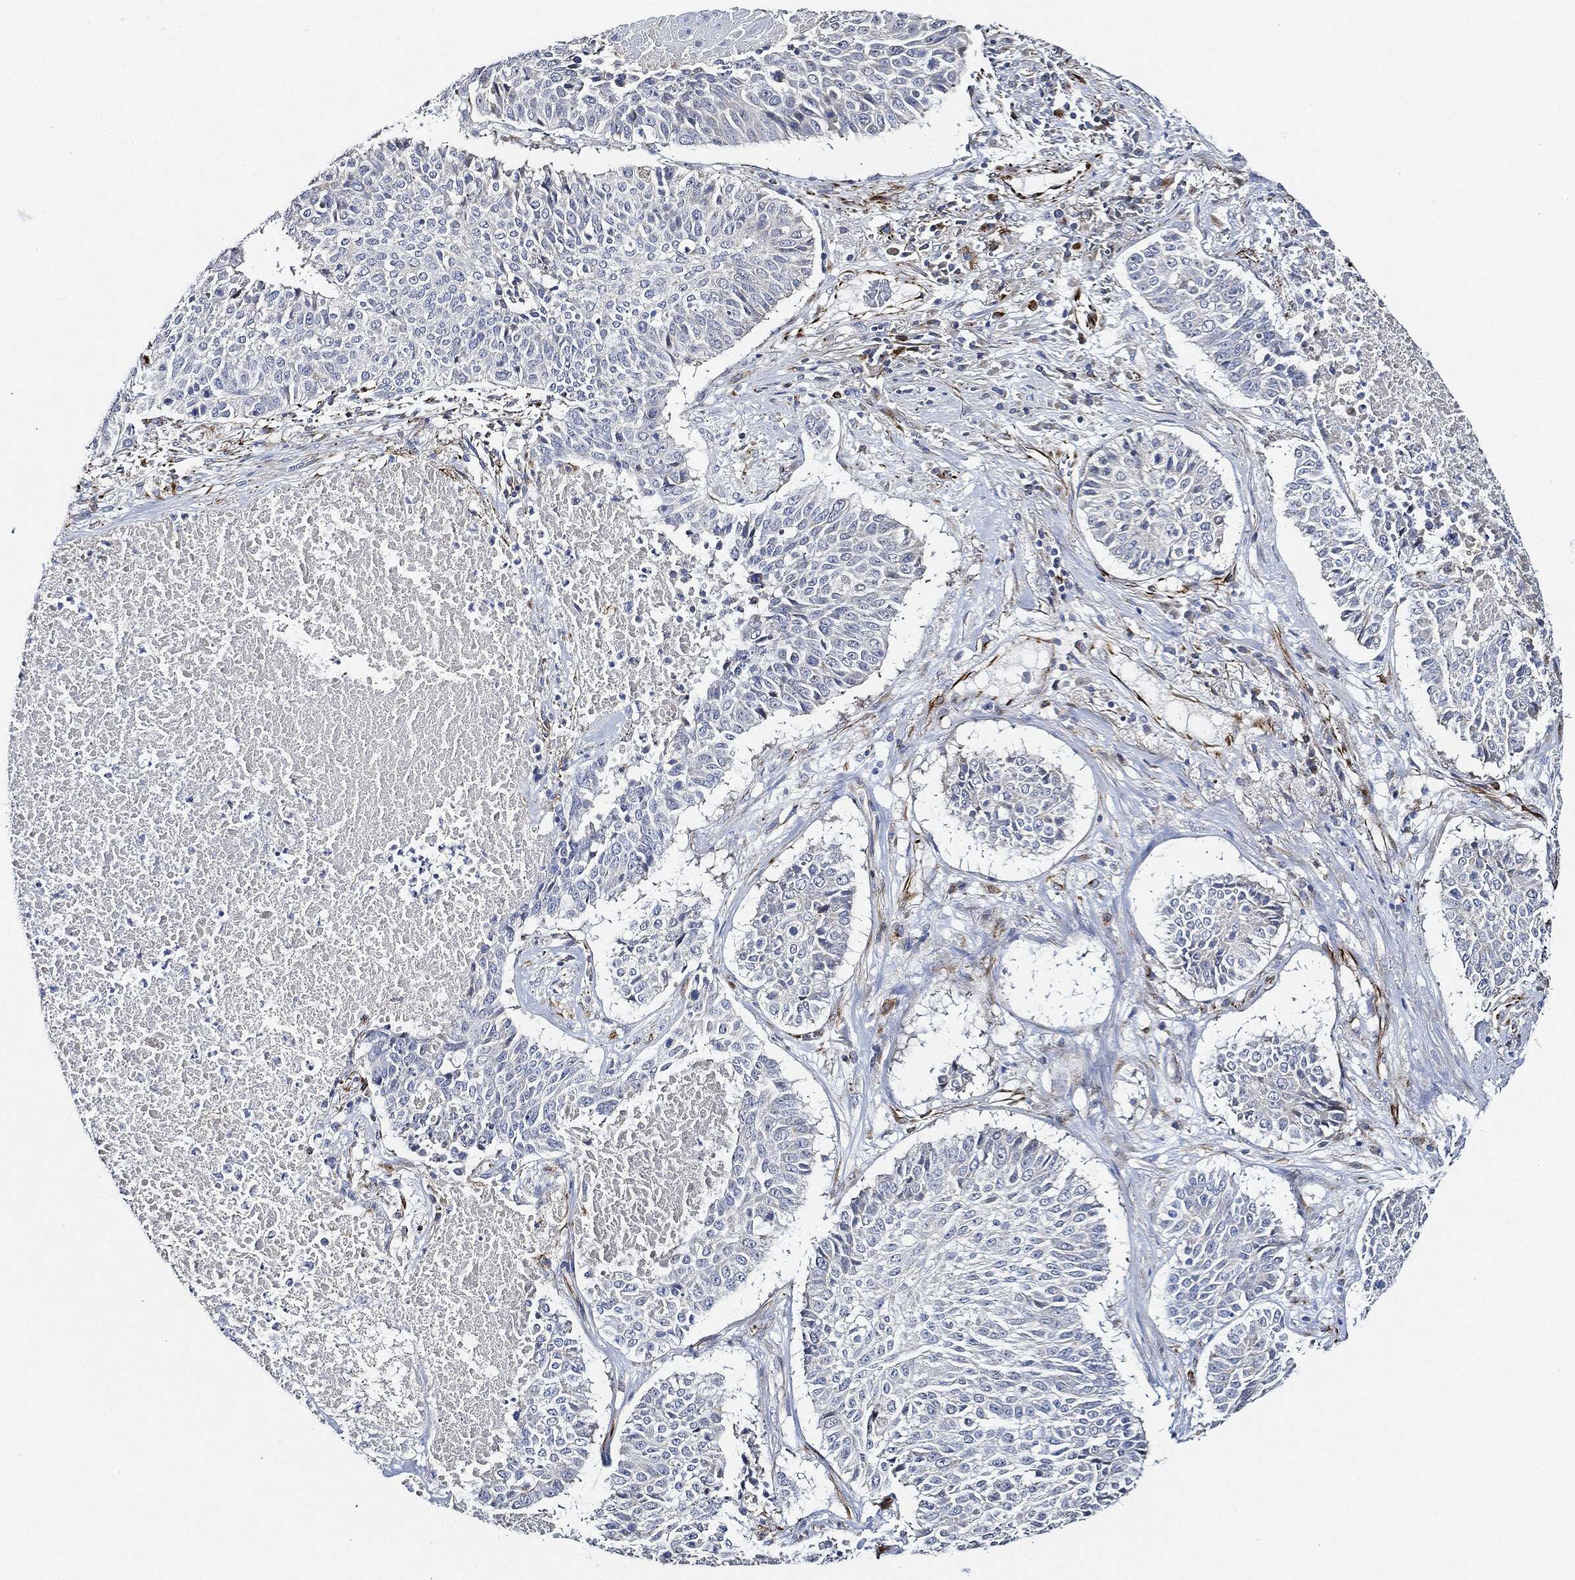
{"staining": {"intensity": "negative", "quantity": "none", "location": "none"}, "tissue": "lung cancer", "cell_type": "Tumor cells", "image_type": "cancer", "snomed": [{"axis": "morphology", "description": "Squamous cell carcinoma, NOS"}, {"axis": "topography", "description": "Lung"}], "caption": "Squamous cell carcinoma (lung) was stained to show a protein in brown. There is no significant staining in tumor cells.", "gene": "THSD1", "patient": {"sex": "male", "age": 64}}